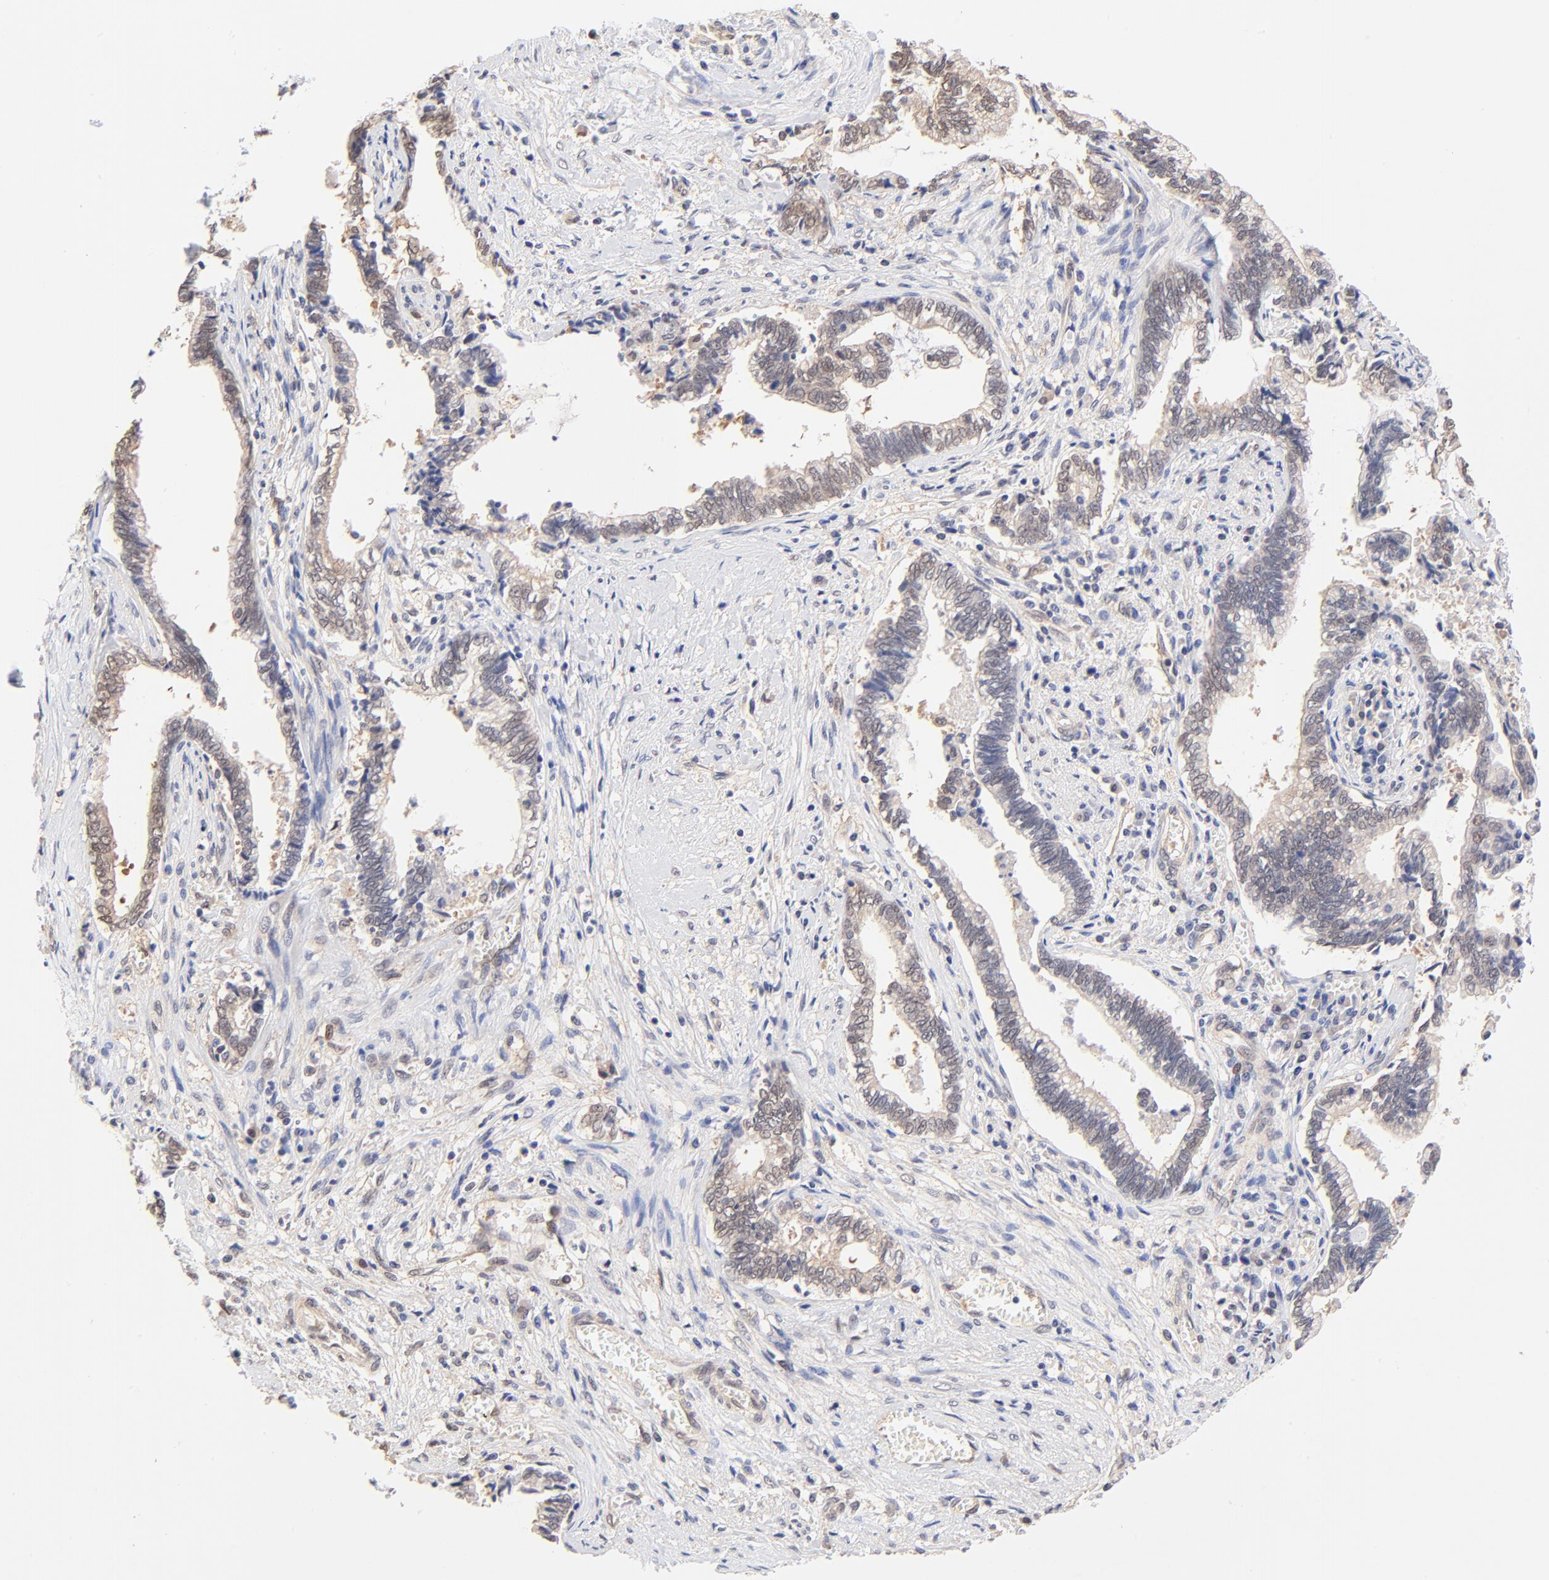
{"staining": {"intensity": "weak", "quantity": "25%-75%", "location": "nuclear"}, "tissue": "liver cancer", "cell_type": "Tumor cells", "image_type": "cancer", "snomed": [{"axis": "morphology", "description": "Cholangiocarcinoma"}, {"axis": "topography", "description": "Liver"}], "caption": "Immunohistochemical staining of liver cancer (cholangiocarcinoma) demonstrates weak nuclear protein positivity in approximately 25%-75% of tumor cells. Using DAB (brown) and hematoxylin (blue) stains, captured at high magnification using brightfield microscopy.", "gene": "TXNL1", "patient": {"sex": "male", "age": 57}}